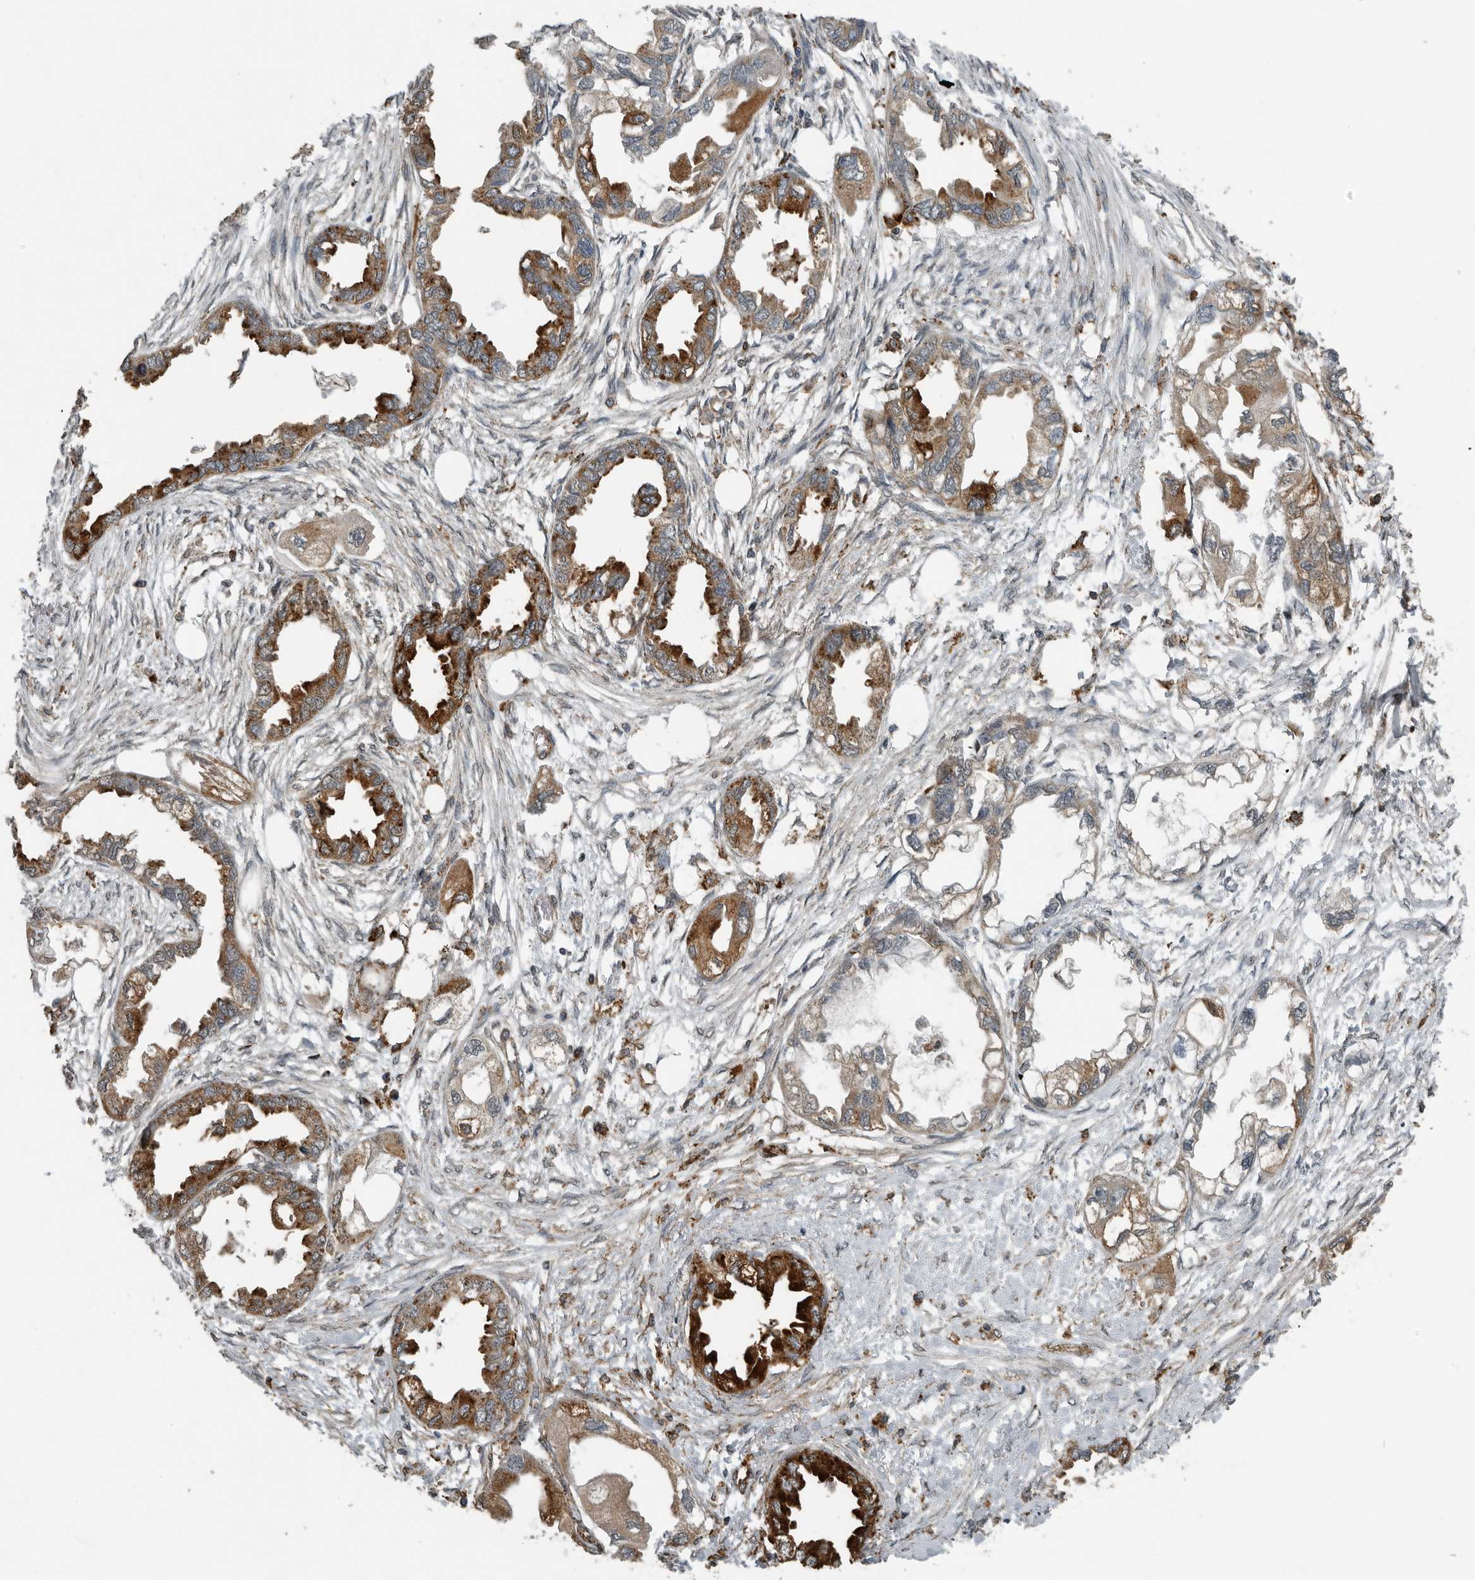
{"staining": {"intensity": "strong", "quantity": ">75%", "location": "cytoplasmic/membranous"}, "tissue": "endometrial cancer", "cell_type": "Tumor cells", "image_type": "cancer", "snomed": [{"axis": "morphology", "description": "Adenocarcinoma, NOS"}, {"axis": "morphology", "description": "Adenocarcinoma, metastatic, NOS"}, {"axis": "topography", "description": "Adipose tissue"}, {"axis": "topography", "description": "Endometrium"}], "caption": "Tumor cells display strong cytoplasmic/membranous expression in about >75% of cells in endometrial cancer (metastatic adenocarcinoma). The staining is performed using DAB (3,3'-diaminobenzidine) brown chromogen to label protein expression. The nuclei are counter-stained blue using hematoxylin.", "gene": "AFAP1", "patient": {"sex": "female", "age": 67}}